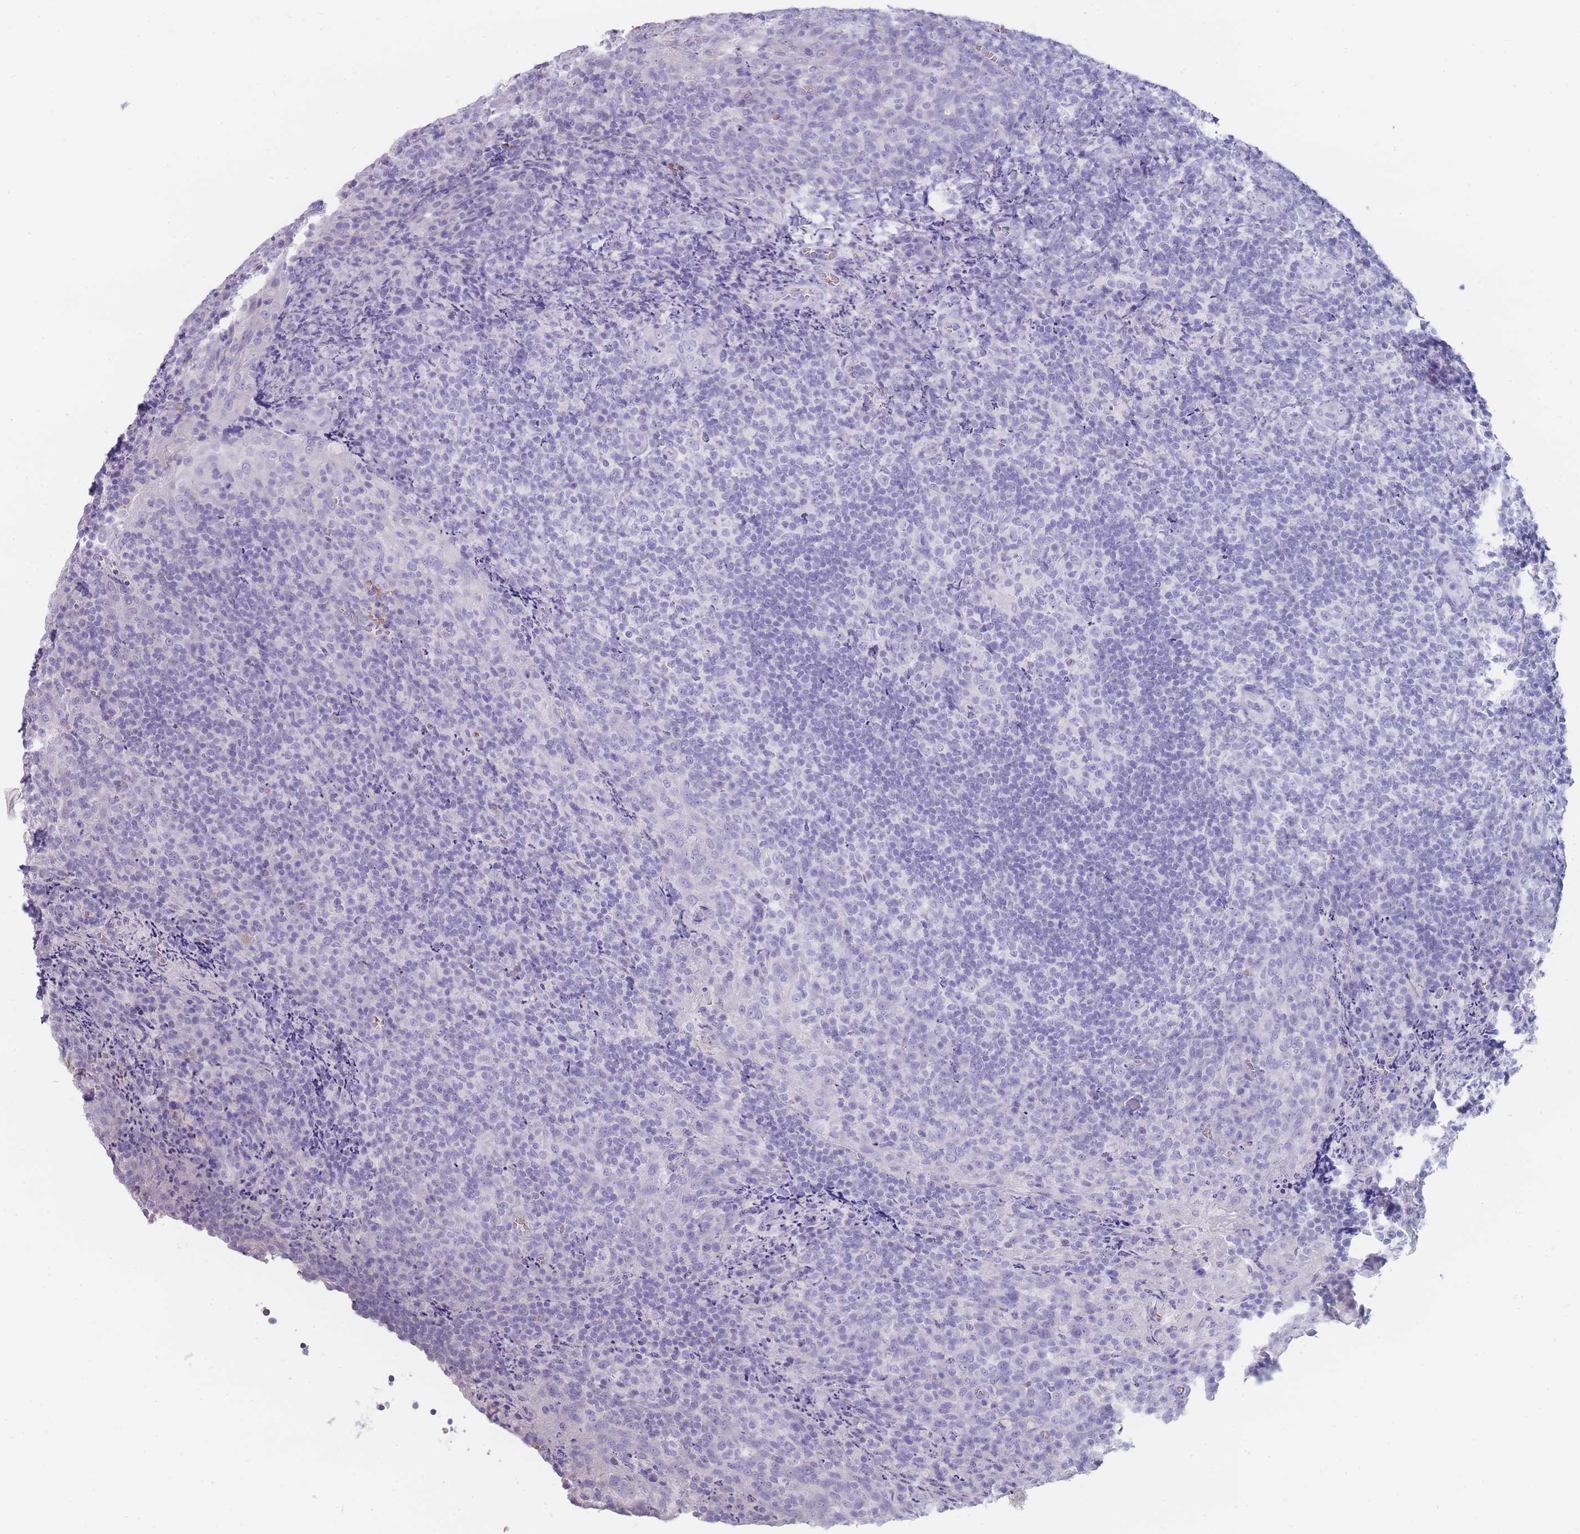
{"staining": {"intensity": "negative", "quantity": "none", "location": "none"}, "tissue": "tonsil", "cell_type": "Germinal center cells", "image_type": "normal", "snomed": [{"axis": "morphology", "description": "Normal tissue, NOS"}, {"axis": "topography", "description": "Tonsil"}], "caption": "IHC histopathology image of unremarkable tonsil: human tonsil stained with DAB demonstrates no significant protein expression in germinal center cells.", "gene": "ENSG00000284931", "patient": {"sex": "male", "age": 17}}